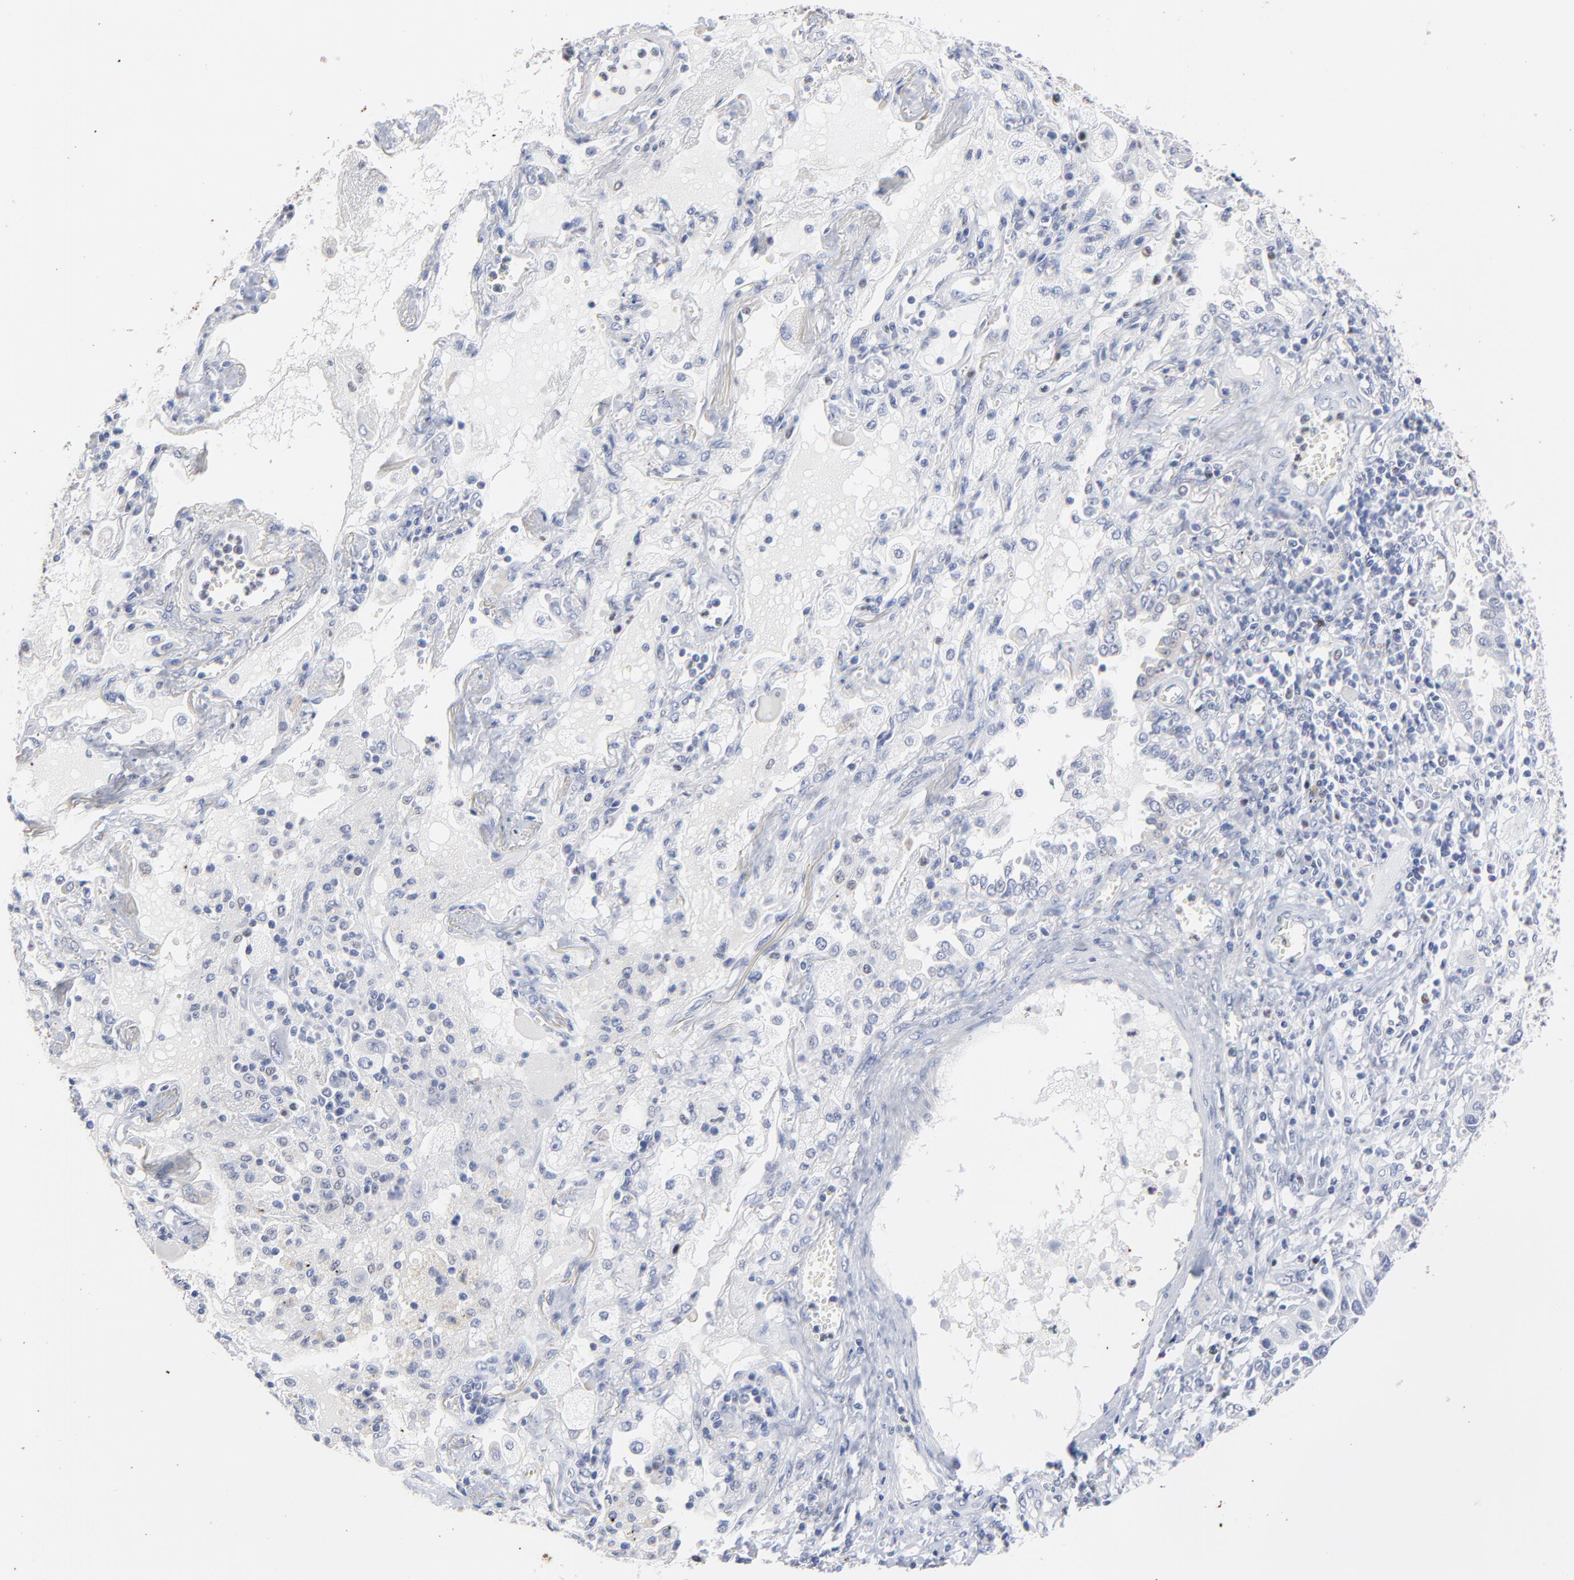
{"staining": {"intensity": "weak", "quantity": "<25%", "location": "cytoplasmic/membranous"}, "tissue": "lung cancer", "cell_type": "Tumor cells", "image_type": "cancer", "snomed": [{"axis": "morphology", "description": "Squamous cell carcinoma, NOS"}, {"axis": "topography", "description": "Lung"}], "caption": "Micrograph shows no protein staining in tumor cells of squamous cell carcinoma (lung) tissue.", "gene": "AADAC", "patient": {"sex": "female", "age": 76}}